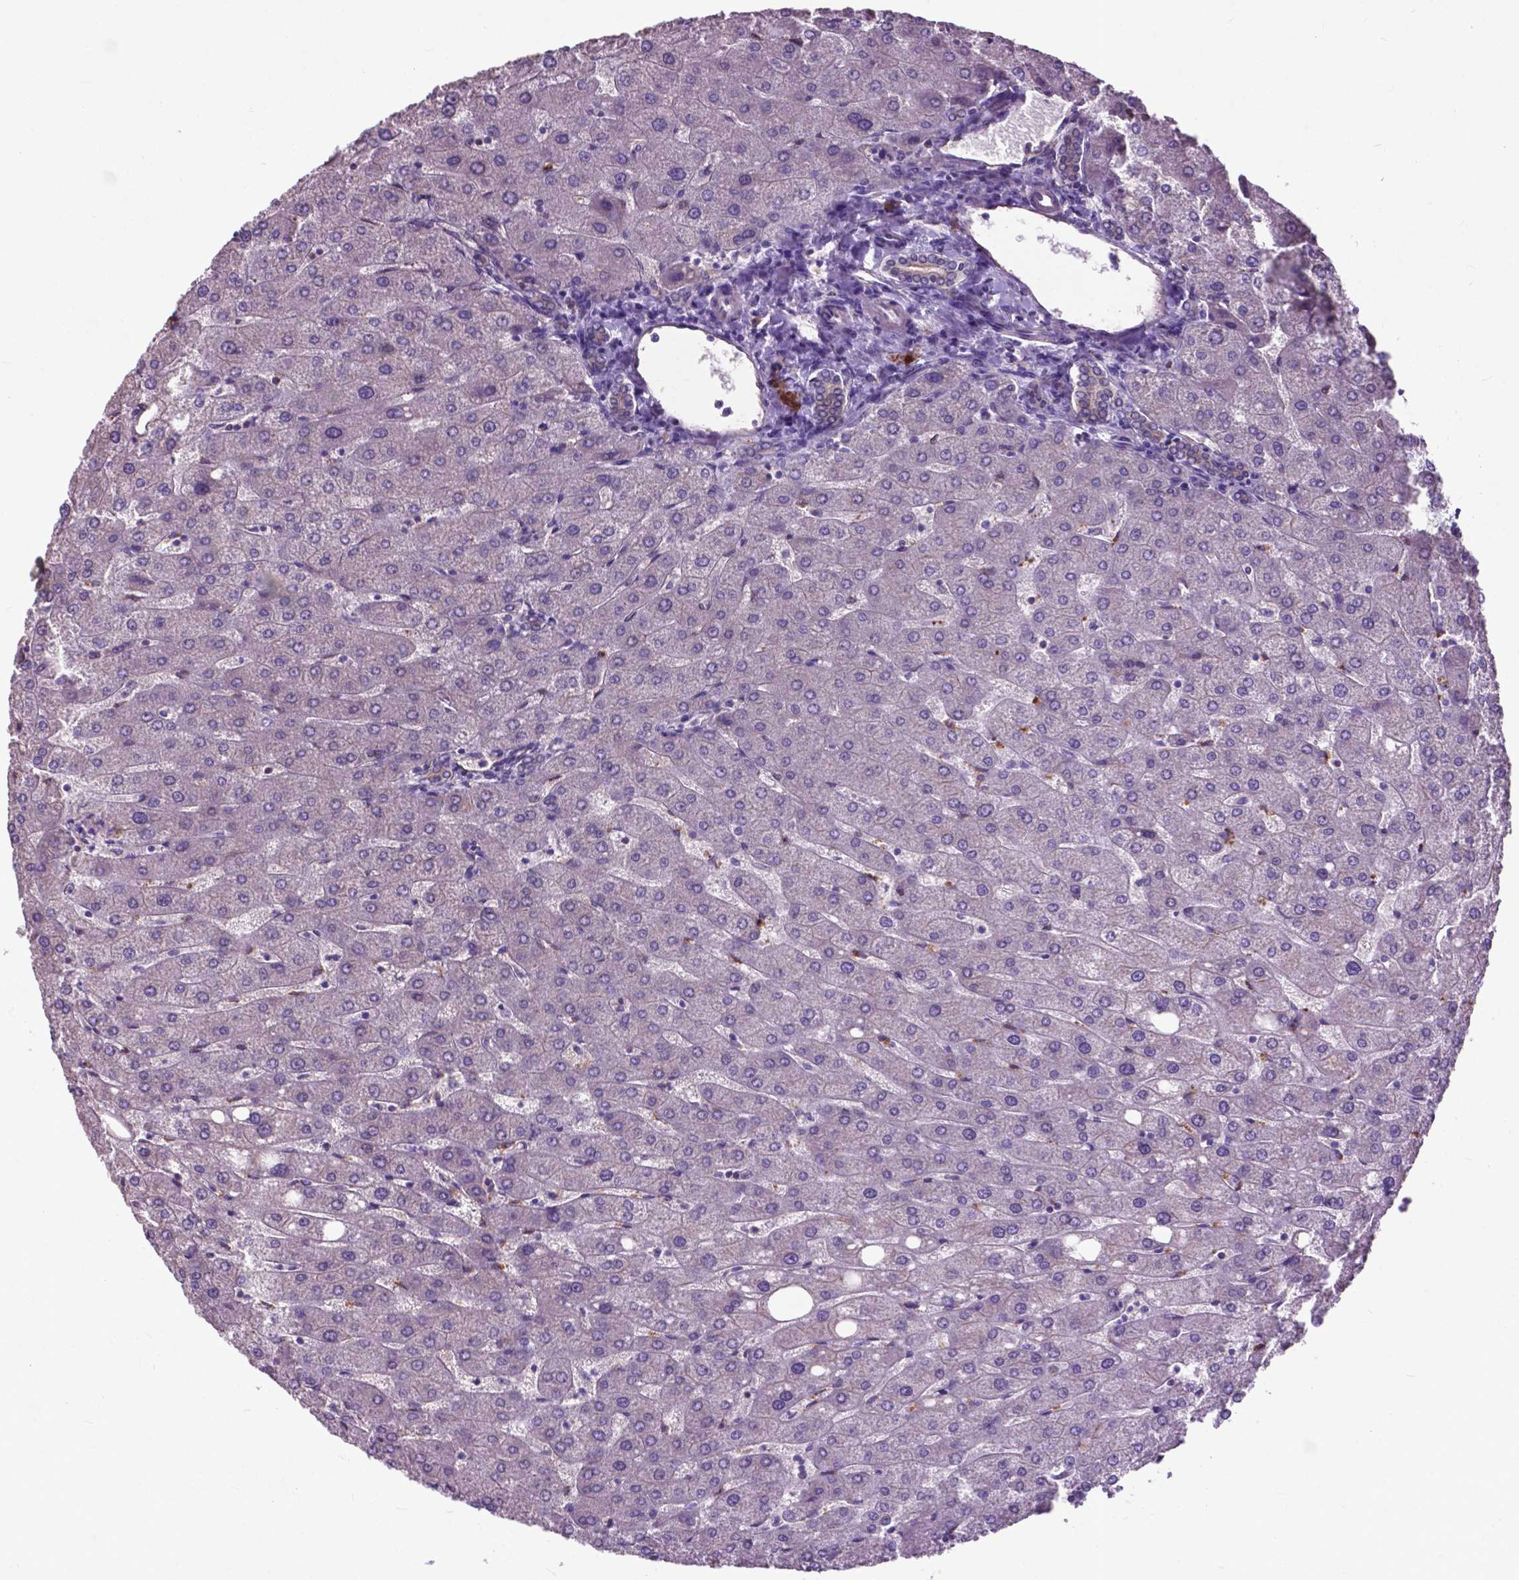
{"staining": {"intensity": "weak", "quantity": "25%-75%", "location": "cytoplasmic/membranous"}, "tissue": "liver", "cell_type": "Cholangiocytes", "image_type": "normal", "snomed": [{"axis": "morphology", "description": "Normal tissue, NOS"}, {"axis": "topography", "description": "Liver"}], "caption": "Weak cytoplasmic/membranous expression is seen in about 25%-75% of cholangiocytes in benign liver.", "gene": "PDLIM1", "patient": {"sex": "male", "age": 67}}